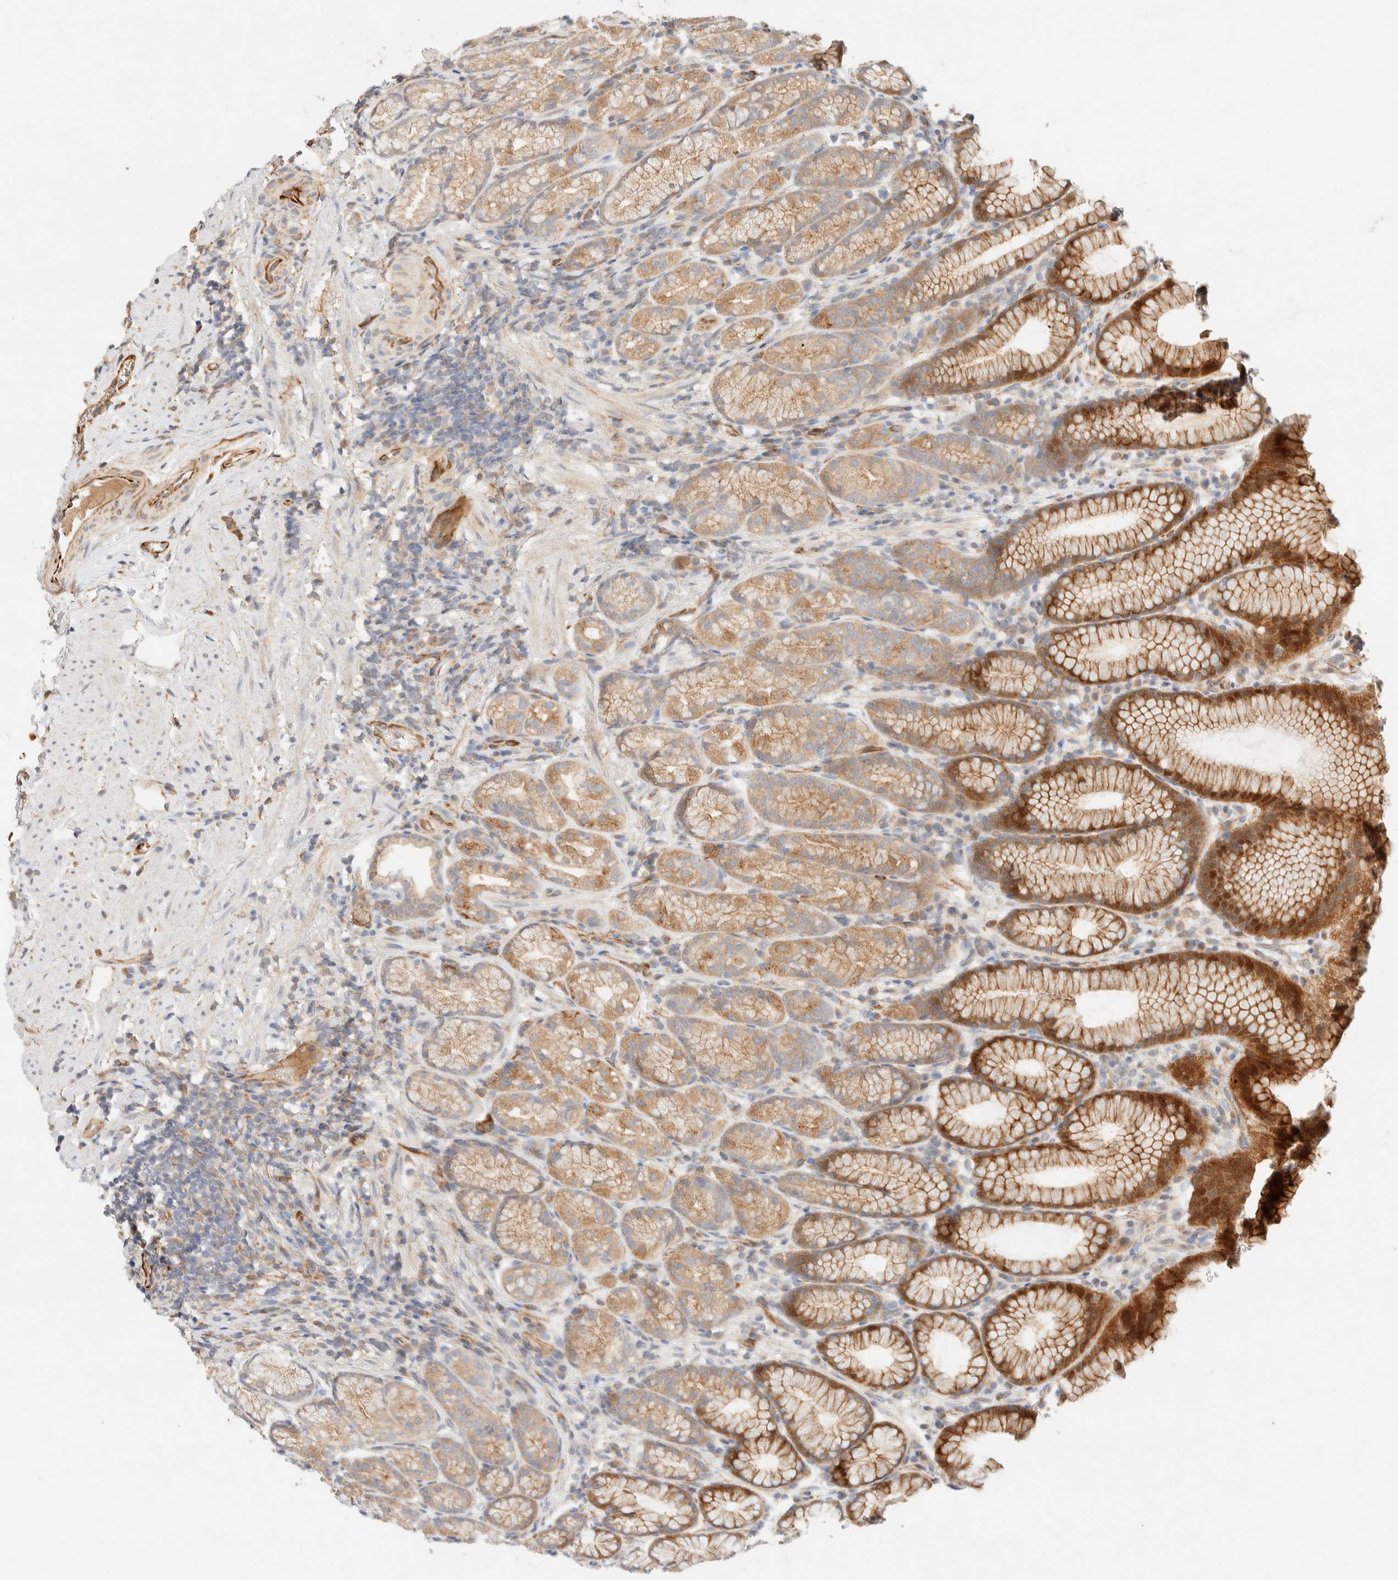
{"staining": {"intensity": "moderate", "quantity": ">75%", "location": "cytoplasmic/membranous"}, "tissue": "stomach", "cell_type": "Glandular cells", "image_type": "normal", "snomed": [{"axis": "morphology", "description": "Normal tissue, NOS"}, {"axis": "topography", "description": "Stomach"}], "caption": "DAB (3,3'-diaminobenzidine) immunohistochemical staining of unremarkable human stomach exhibits moderate cytoplasmic/membranous protein expression in about >75% of glandular cells. The staining was performed using DAB, with brown indicating positive protein expression. Nuclei are stained blue with hematoxylin.", "gene": "FAT1", "patient": {"sex": "male", "age": 42}}